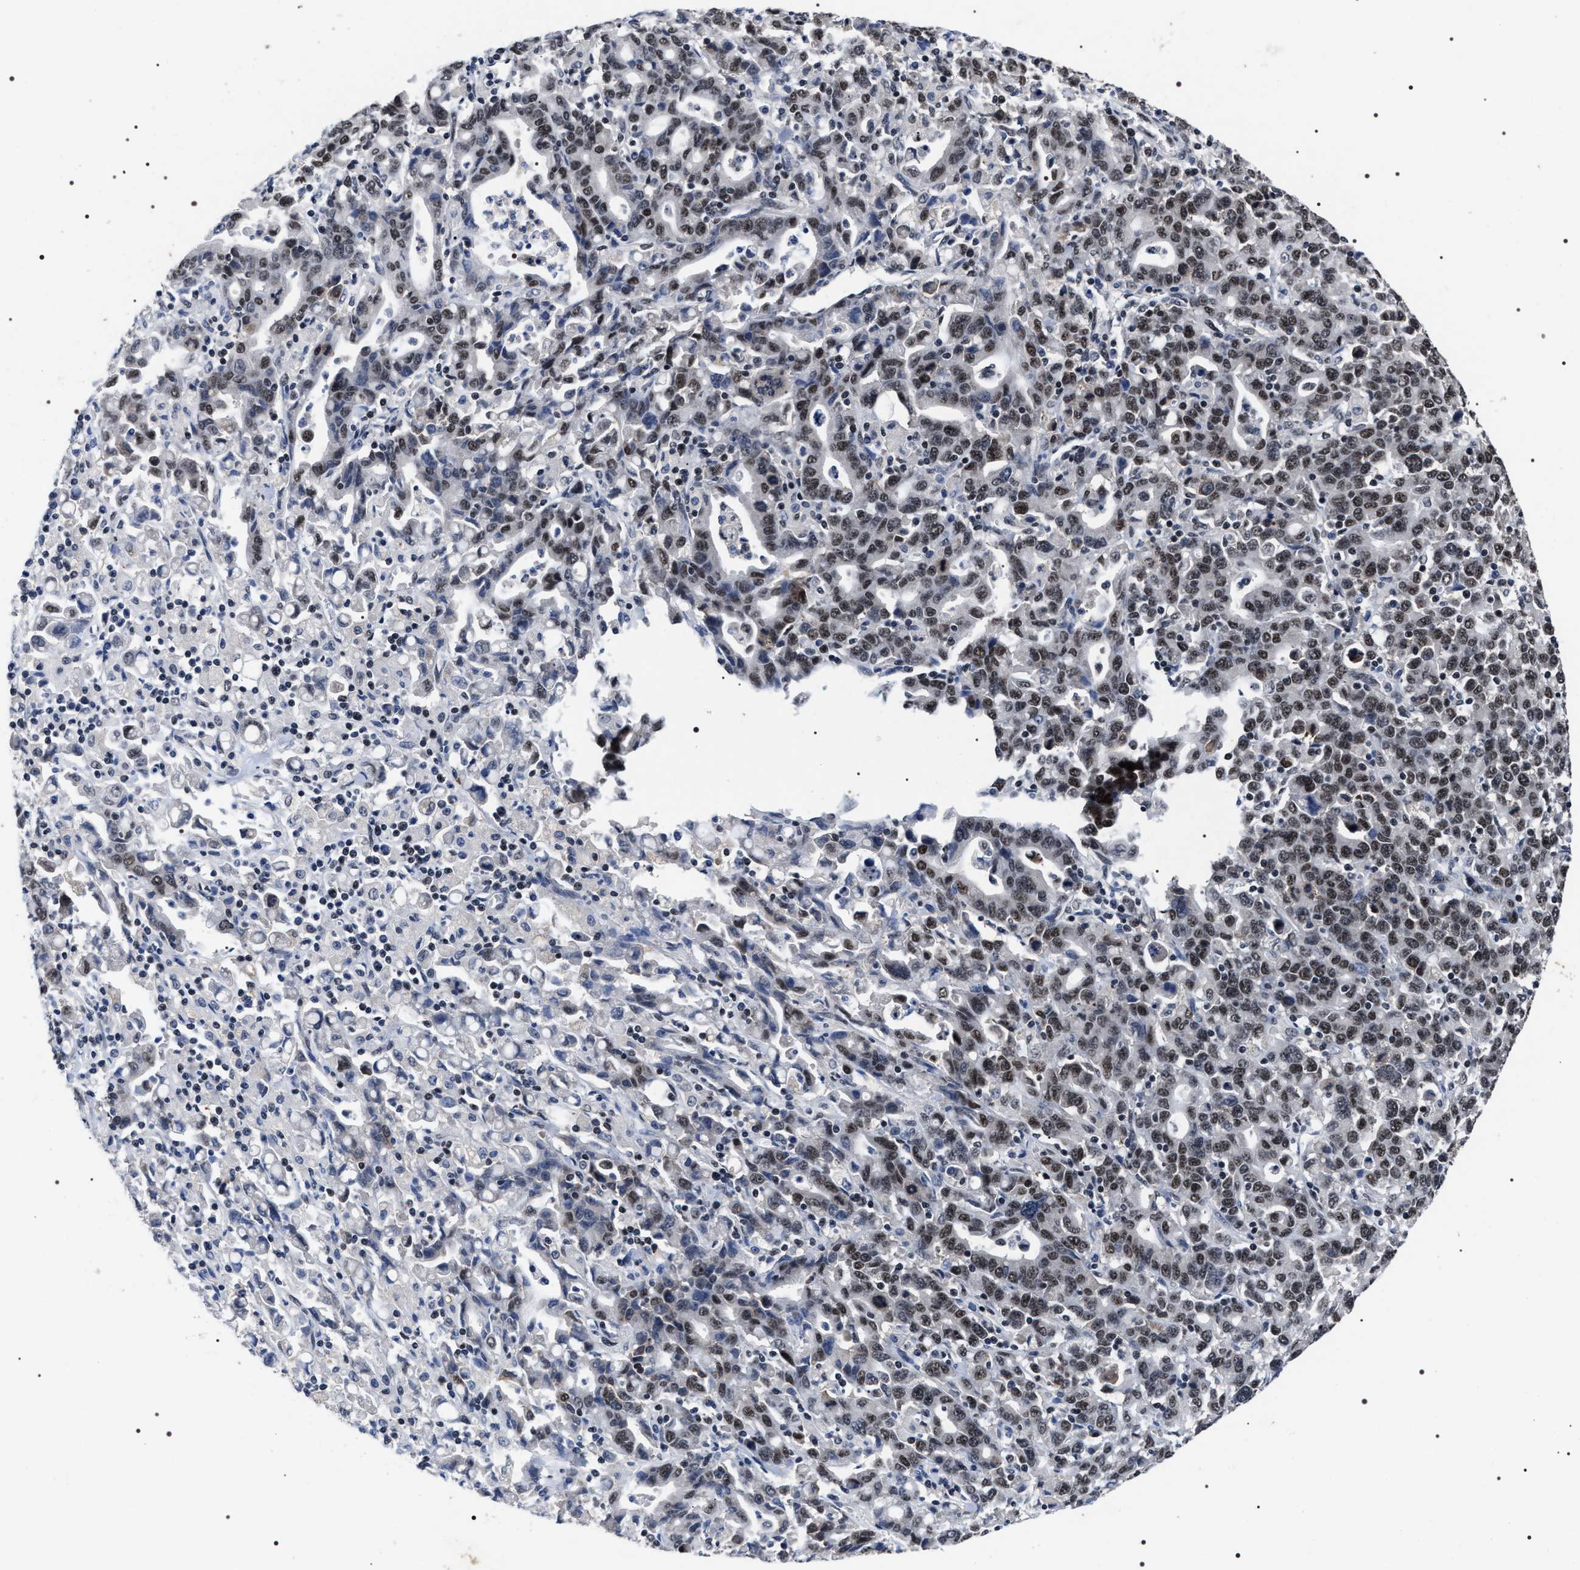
{"staining": {"intensity": "moderate", "quantity": ">75%", "location": "nuclear"}, "tissue": "stomach cancer", "cell_type": "Tumor cells", "image_type": "cancer", "snomed": [{"axis": "morphology", "description": "Adenocarcinoma, NOS"}, {"axis": "topography", "description": "Stomach, upper"}], "caption": "This is a photomicrograph of IHC staining of adenocarcinoma (stomach), which shows moderate expression in the nuclear of tumor cells.", "gene": "RRP1B", "patient": {"sex": "male", "age": 69}}